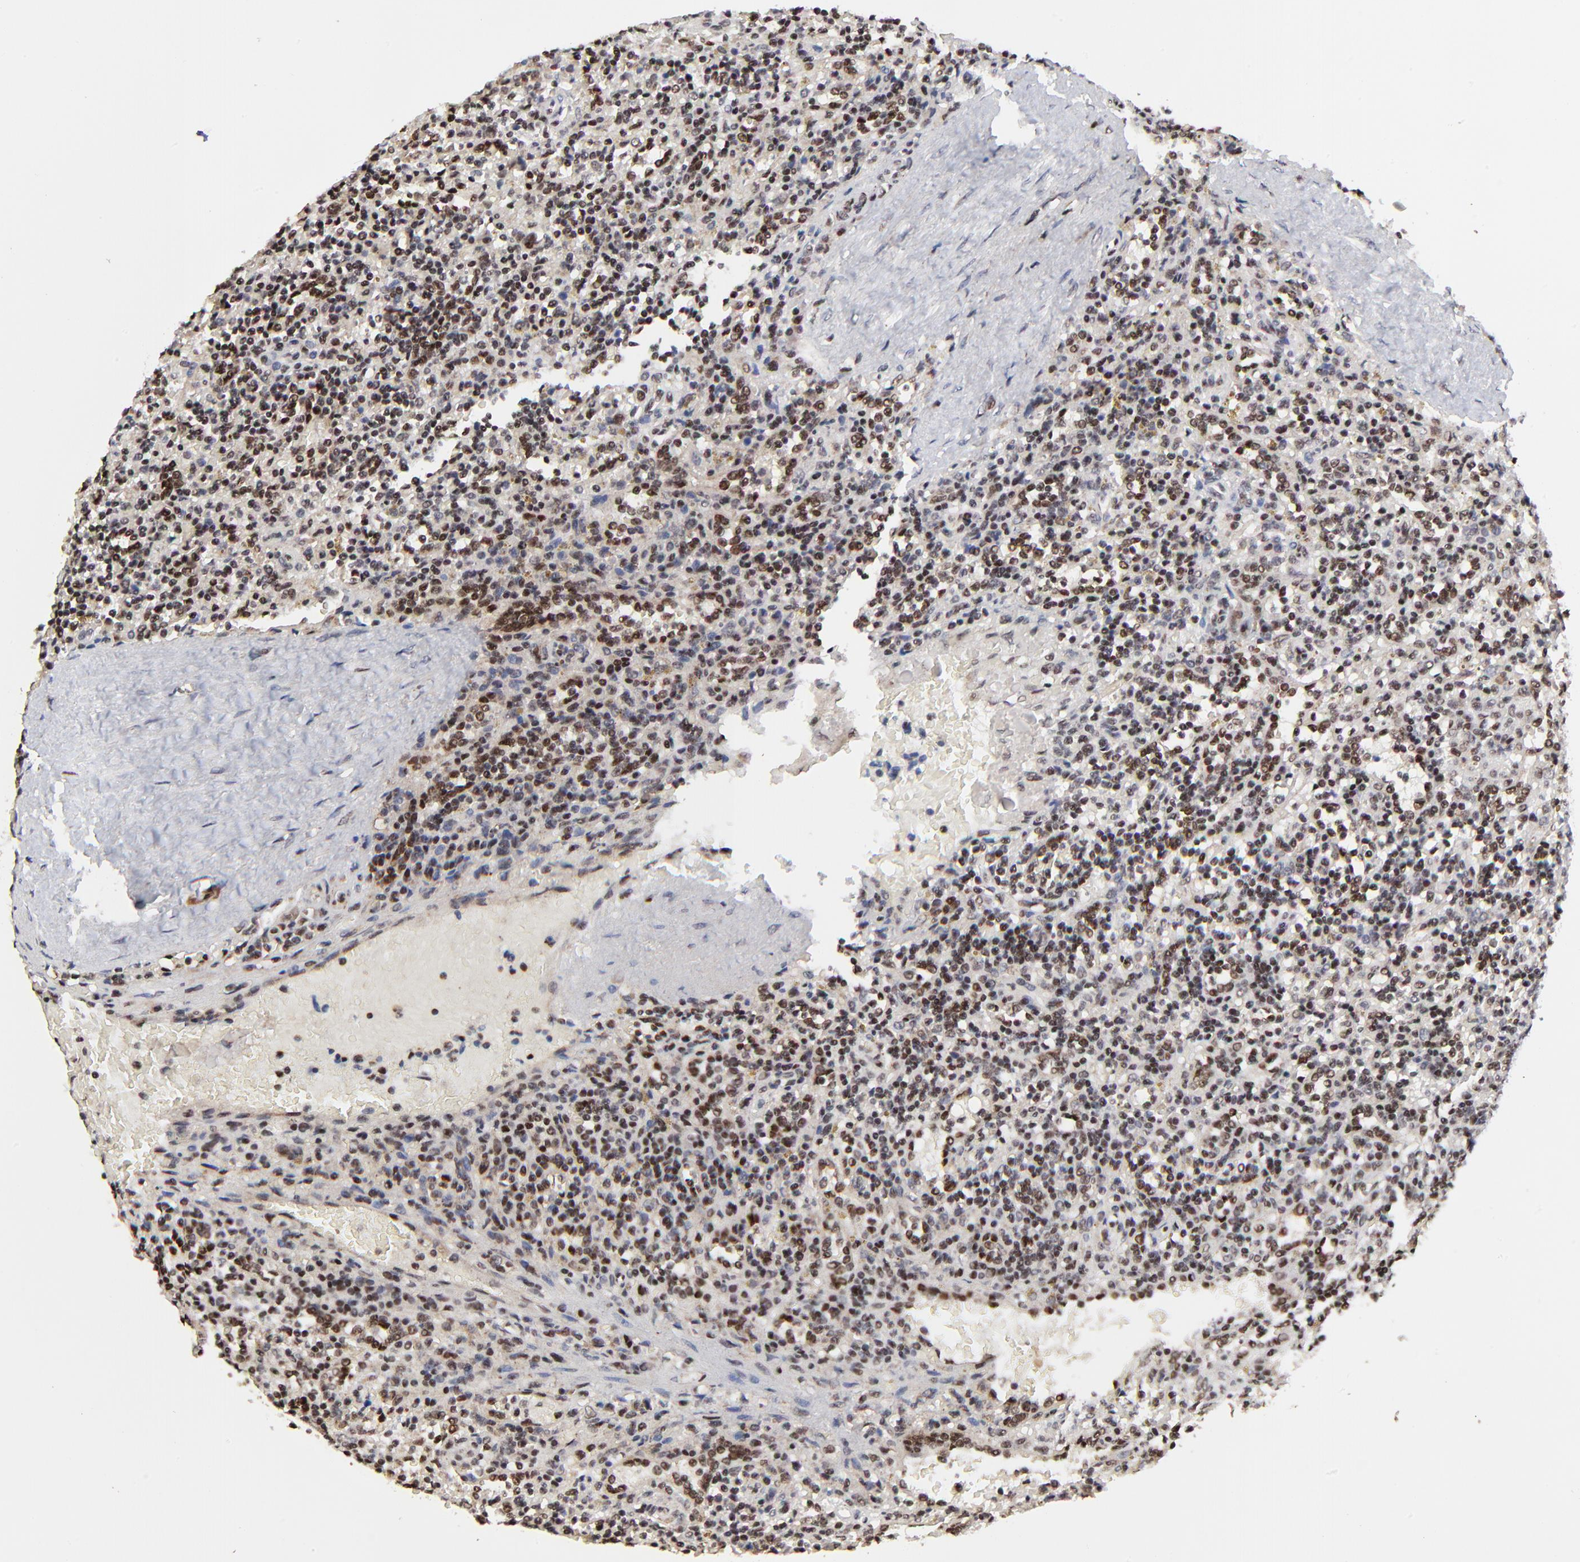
{"staining": {"intensity": "moderate", "quantity": "25%-75%", "location": "nuclear"}, "tissue": "lymphoma", "cell_type": "Tumor cells", "image_type": "cancer", "snomed": [{"axis": "morphology", "description": "Malignant lymphoma, non-Hodgkin's type, Low grade"}, {"axis": "topography", "description": "Spleen"}], "caption": "A high-resolution photomicrograph shows IHC staining of lymphoma, which shows moderate nuclear expression in about 25%-75% of tumor cells. (DAB (3,3'-diaminobenzidine) IHC, brown staining for protein, blue staining for nuclei).", "gene": "RBM22", "patient": {"sex": "male", "age": 67}}